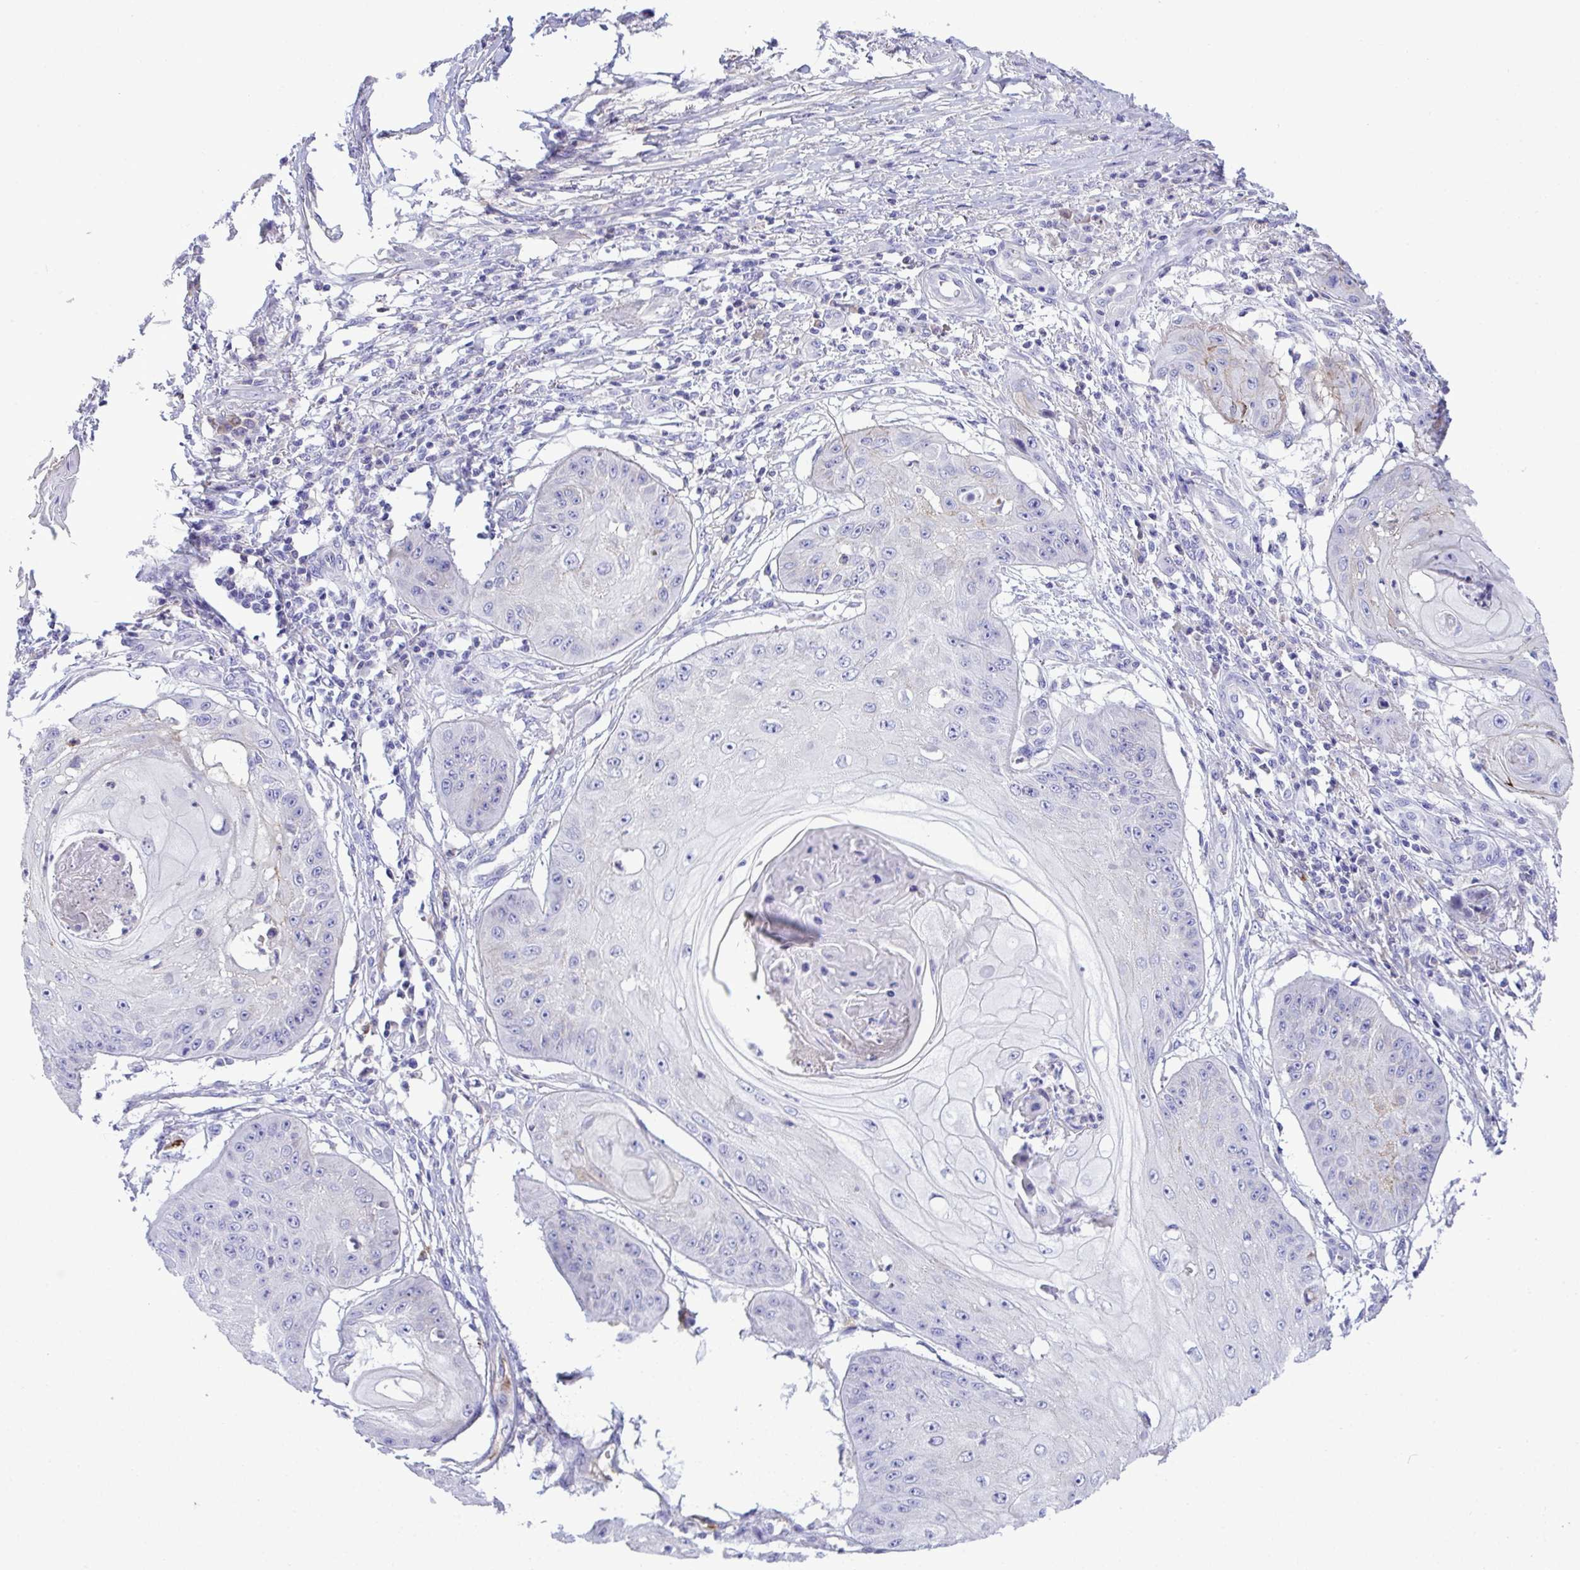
{"staining": {"intensity": "negative", "quantity": "none", "location": "none"}, "tissue": "skin cancer", "cell_type": "Tumor cells", "image_type": "cancer", "snomed": [{"axis": "morphology", "description": "Squamous cell carcinoma, NOS"}, {"axis": "topography", "description": "Skin"}], "caption": "Skin cancer stained for a protein using immunohistochemistry displays no positivity tumor cells.", "gene": "HRG", "patient": {"sex": "male", "age": 70}}